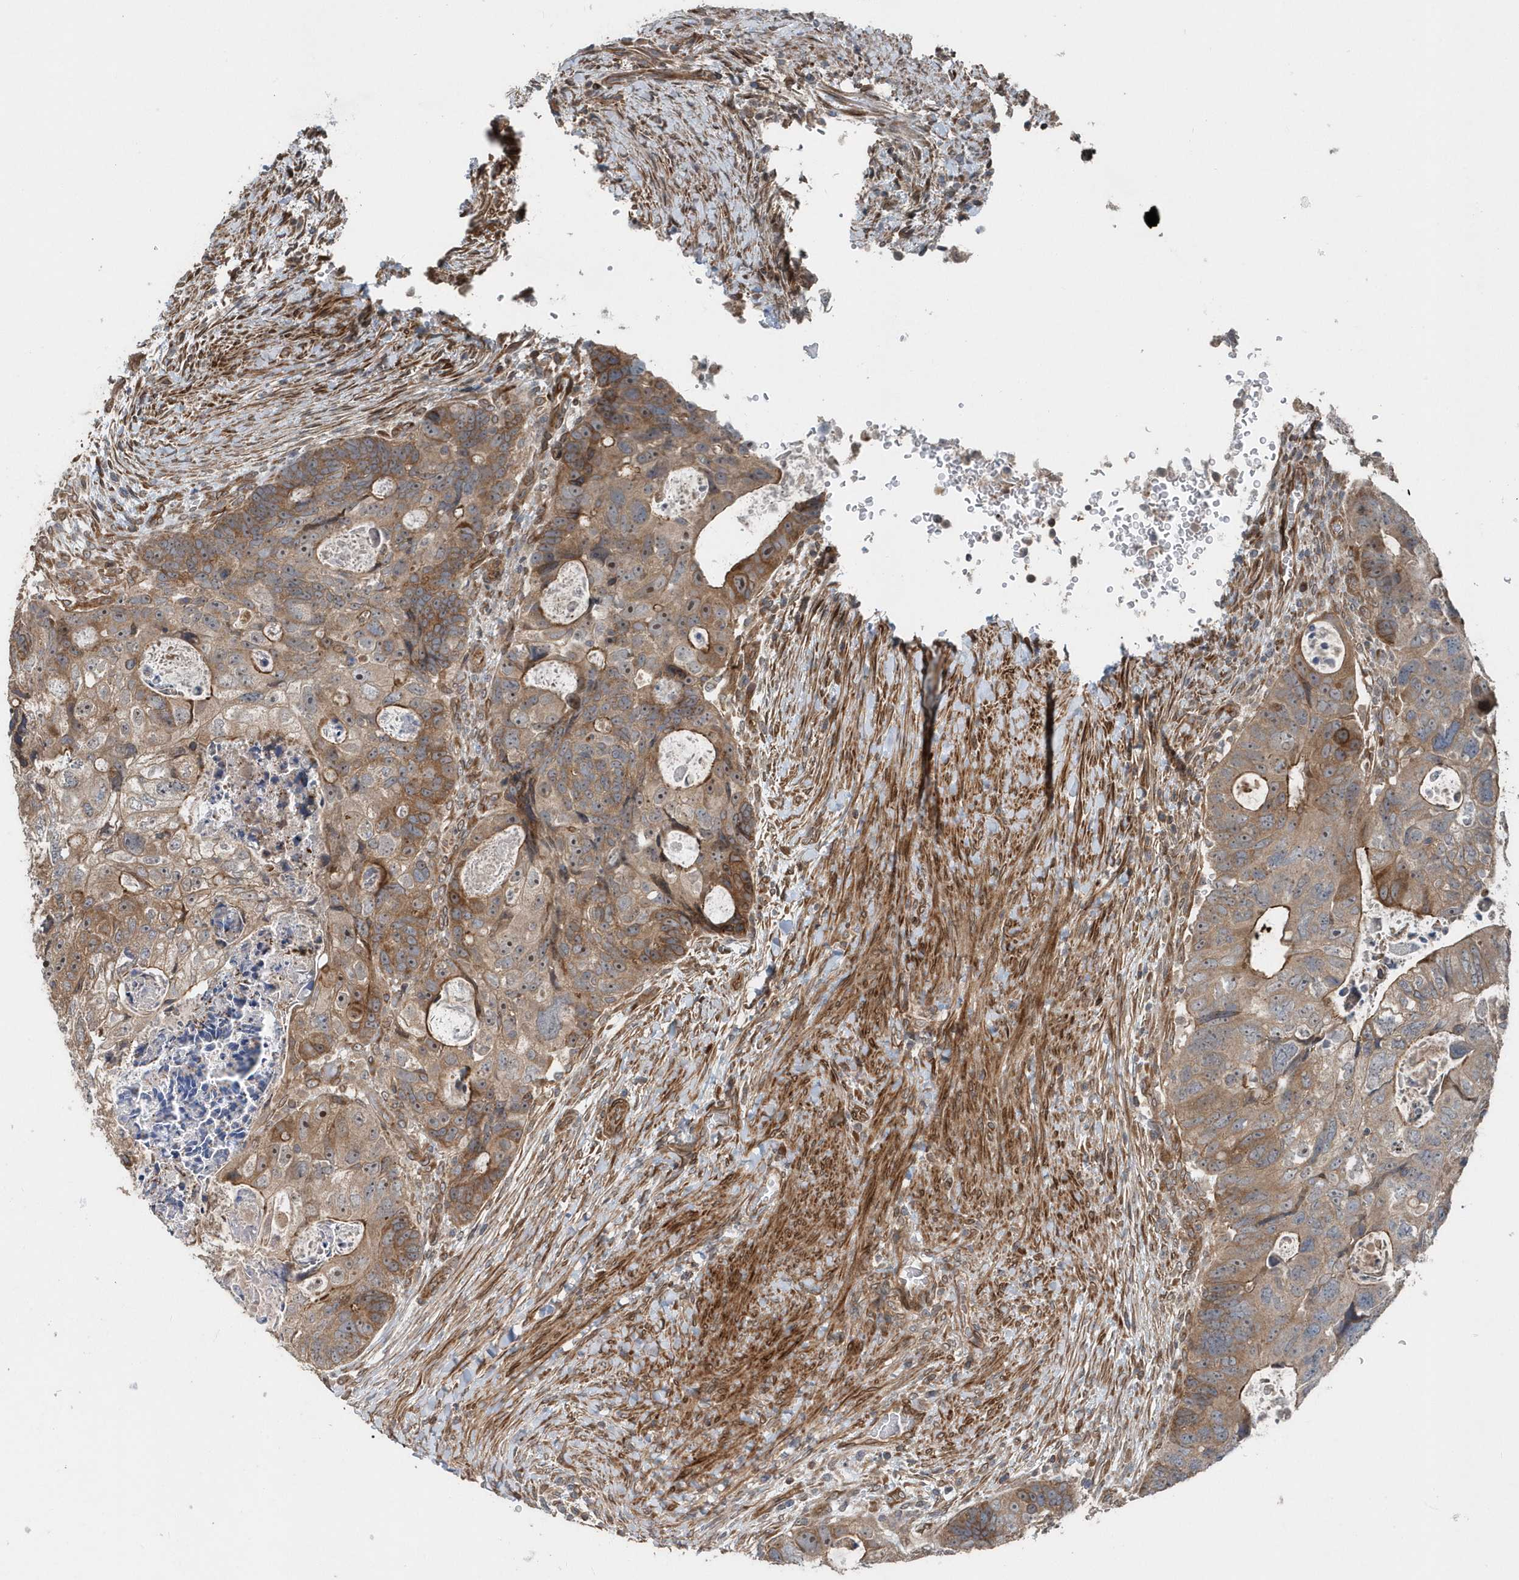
{"staining": {"intensity": "moderate", "quantity": ">75%", "location": "cytoplasmic/membranous,nuclear"}, "tissue": "colorectal cancer", "cell_type": "Tumor cells", "image_type": "cancer", "snomed": [{"axis": "morphology", "description": "Adenocarcinoma, NOS"}, {"axis": "topography", "description": "Rectum"}], "caption": "Protein expression analysis of human colorectal cancer (adenocarcinoma) reveals moderate cytoplasmic/membranous and nuclear staining in about >75% of tumor cells. (Brightfield microscopy of DAB IHC at high magnification).", "gene": "MCC", "patient": {"sex": "male", "age": 59}}